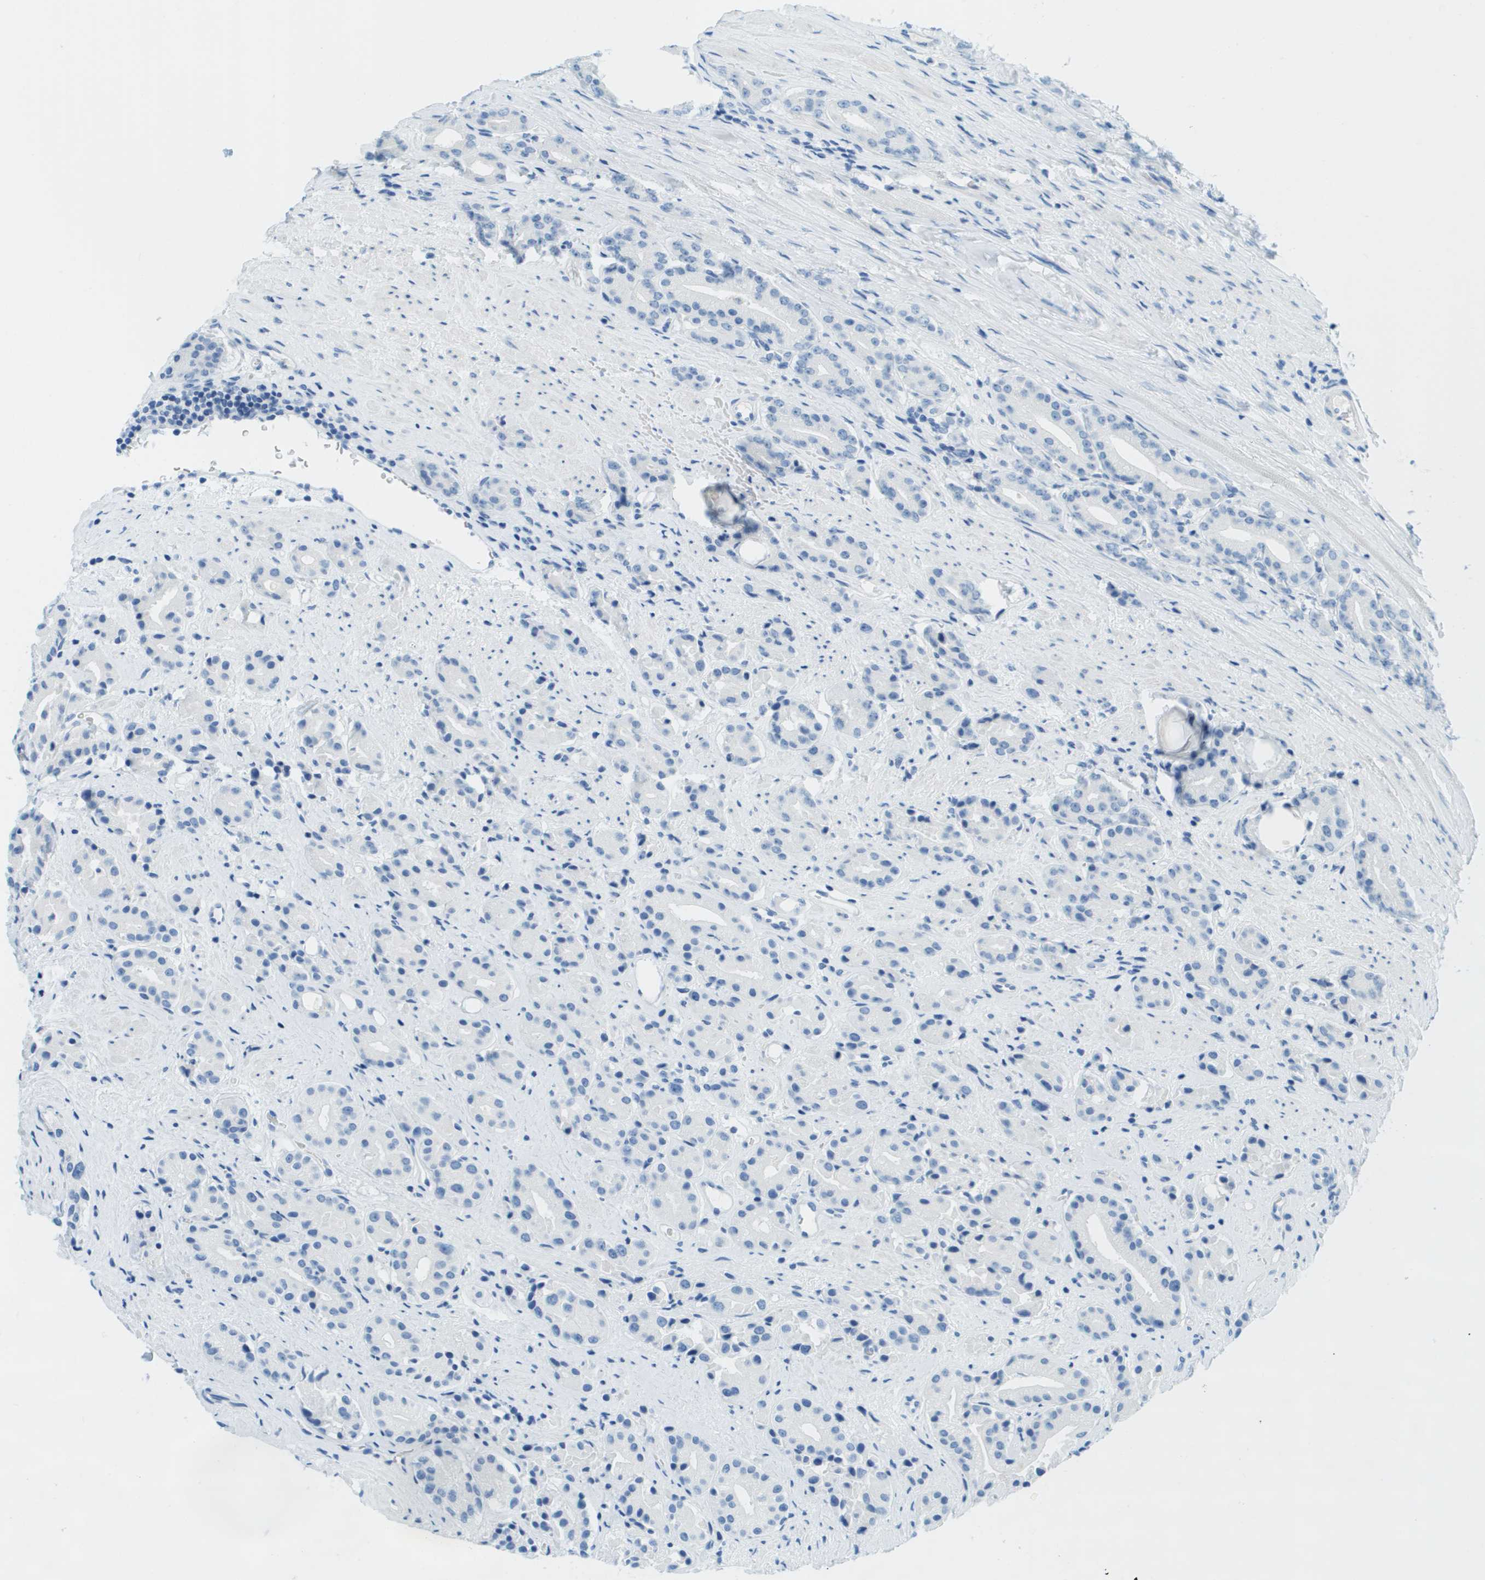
{"staining": {"intensity": "negative", "quantity": "none", "location": "none"}, "tissue": "prostate cancer", "cell_type": "Tumor cells", "image_type": "cancer", "snomed": [{"axis": "morphology", "description": "Adenocarcinoma, High grade"}, {"axis": "topography", "description": "Prostate"}], "caption": "This is an immunohistochemistry (IHC) image of prostate cancer. There is no expression in tumor cells.", "gene": "CDHR2", "patient": {"sex": "male", "age": 71}}